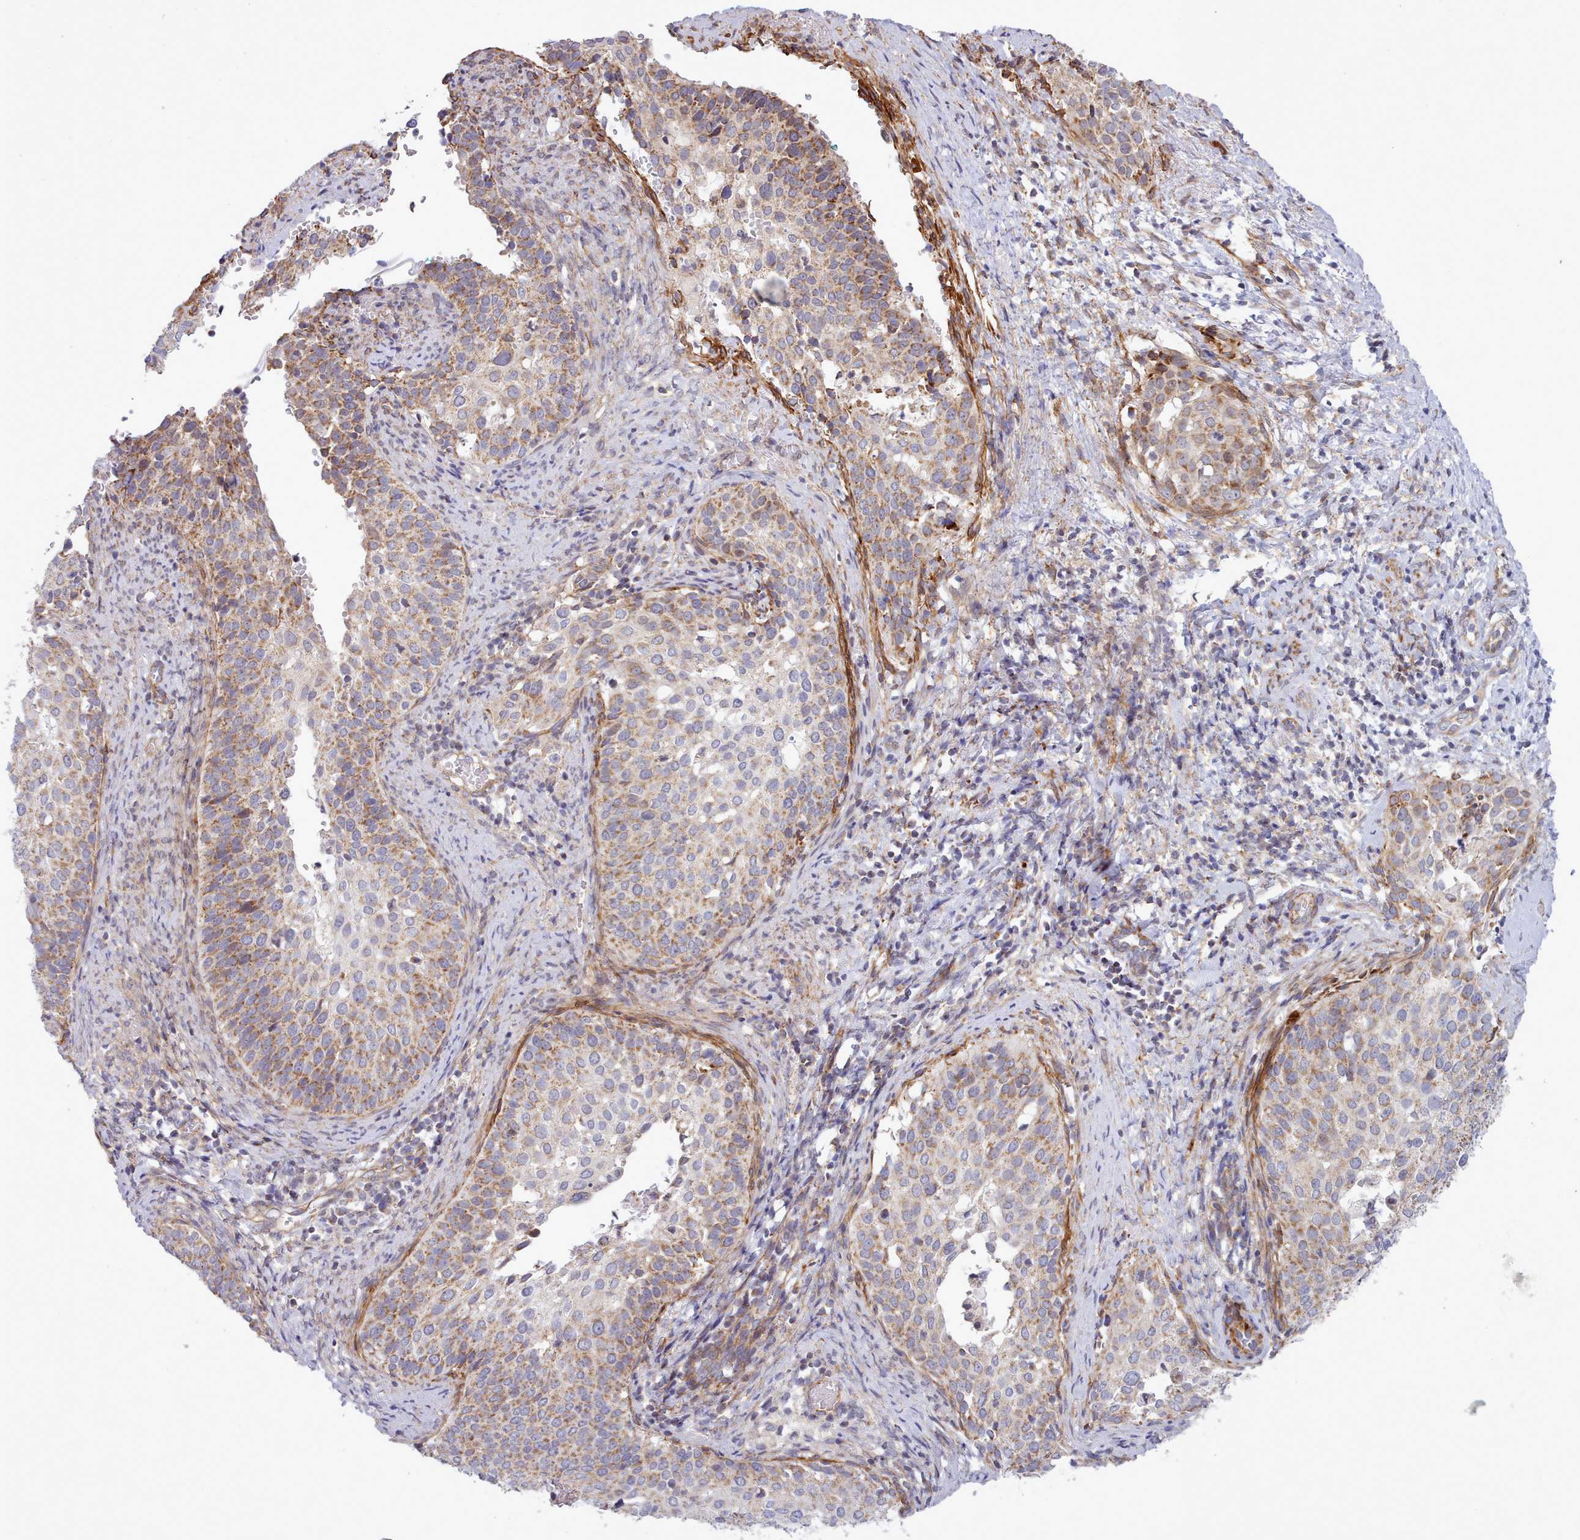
{"staining": {"intensity": "moderate", "quantity": ">75%", "location": "cytoplasmic/membranous"}, "tissue": "cervical cancer", "cell_type": "Tumor cells", "image_type": "cancer", "snomed": [{"axis": "morphology", "description": "Squamous cell carcinoma, NOS"}, {"axis": "topography", "description": "Cervix"}], "caption": "The image demonstrates immunohistochemical staining of squamous cell carcinoma (cervical). There is moderate cytoplasmic/membranous expression is identified in approximately >75% of tumor cells.", "gene": "MRPL21", "patient": {"sex": "female", "age": 44}}